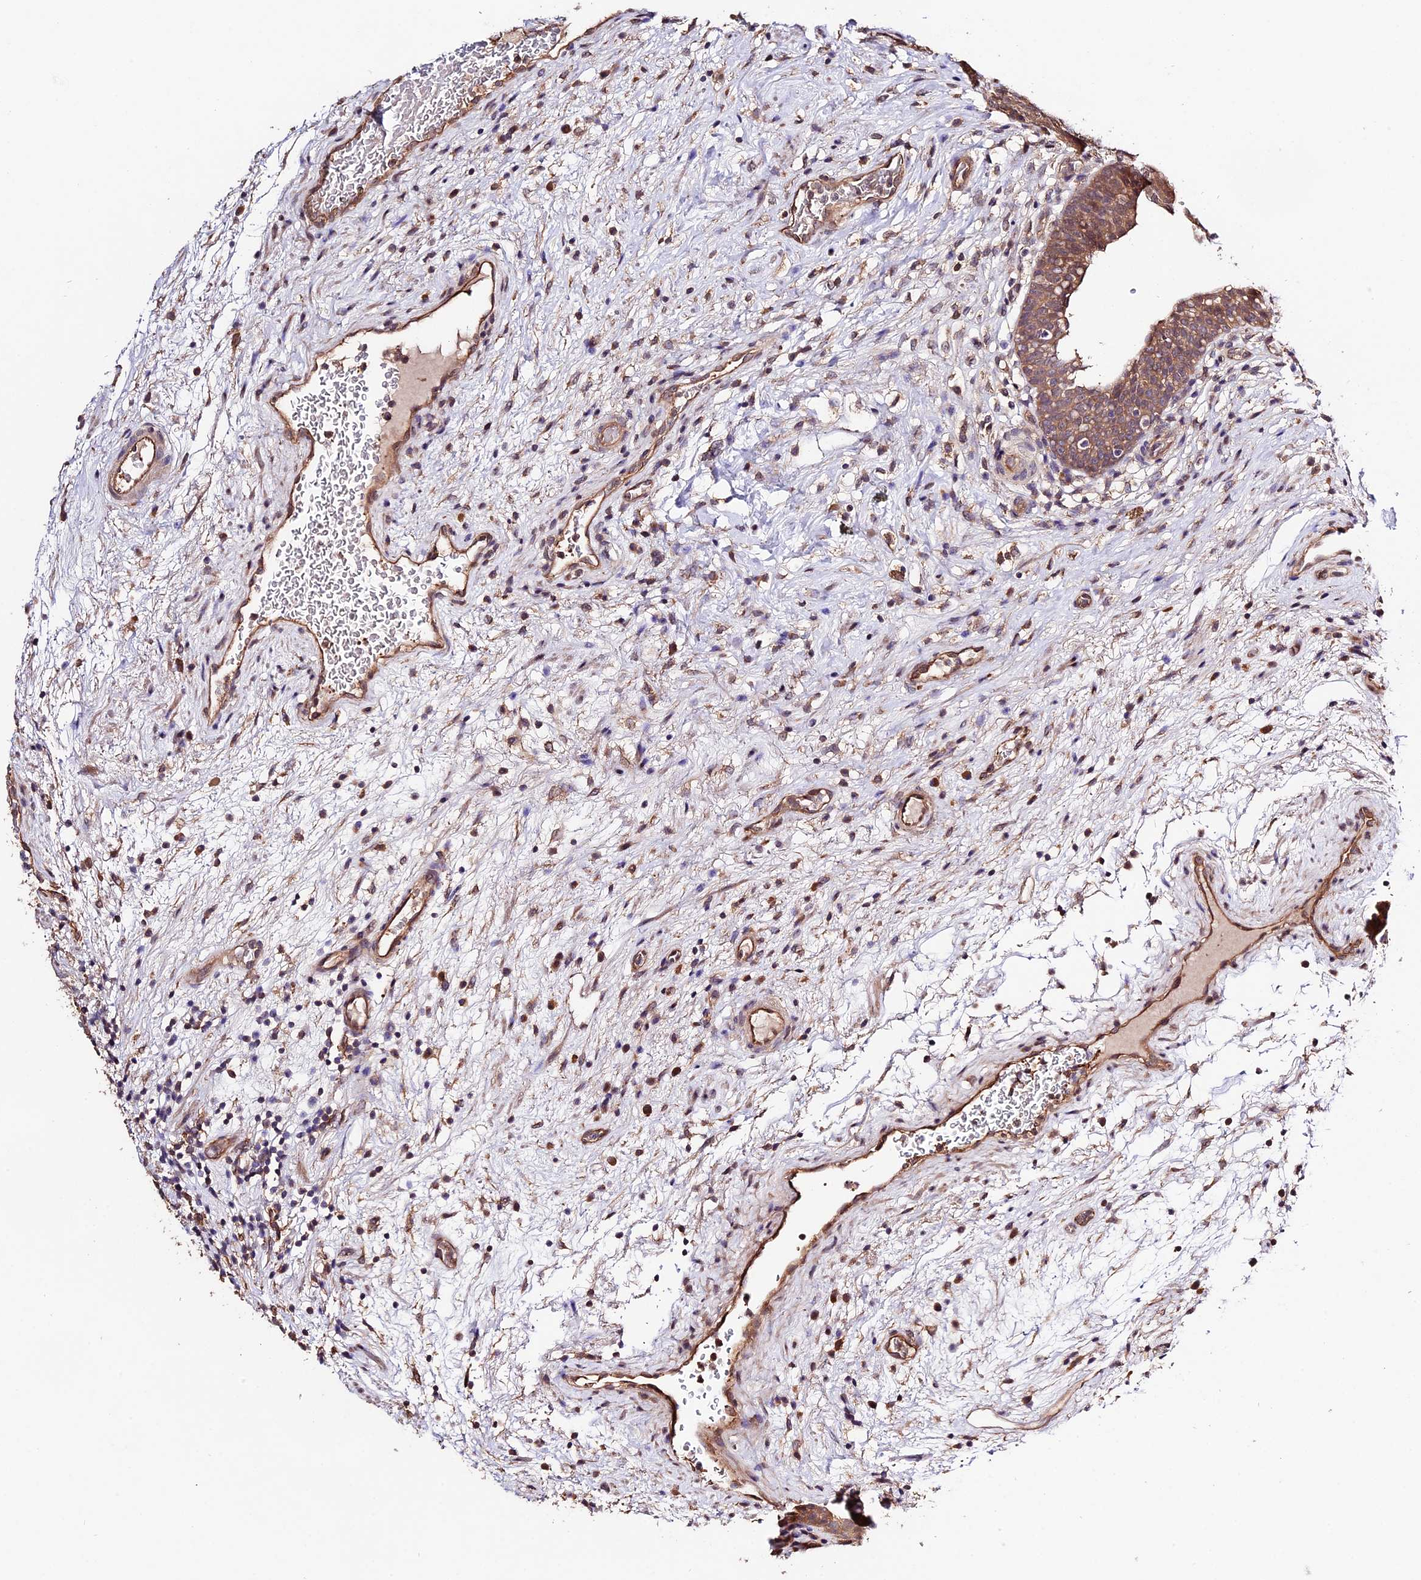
{"staining": {"intensity": "moderate", "quantity": ">75%", "location": "cytoplasmic/membranous"}, "tissue": "urinary bladder", "cell_type": "Urothelial cells", "image_type": "normal", "snomed": [{"axis": "morphology", "description": "Normal tissue, NOS"}, {"axis": "topography", "description": "Urinary bladder"}], "caption": "This photomicrograph displays normal urinary bladder stained with immunohistochemistry to label a protein in brown. The cytoplasmic/membranous of urothelial cells show moderate positivity for the protein. Nuclei are counter-stained blue.", "gene": "CES3", "patient": {"sex": "male", "age": 71}}